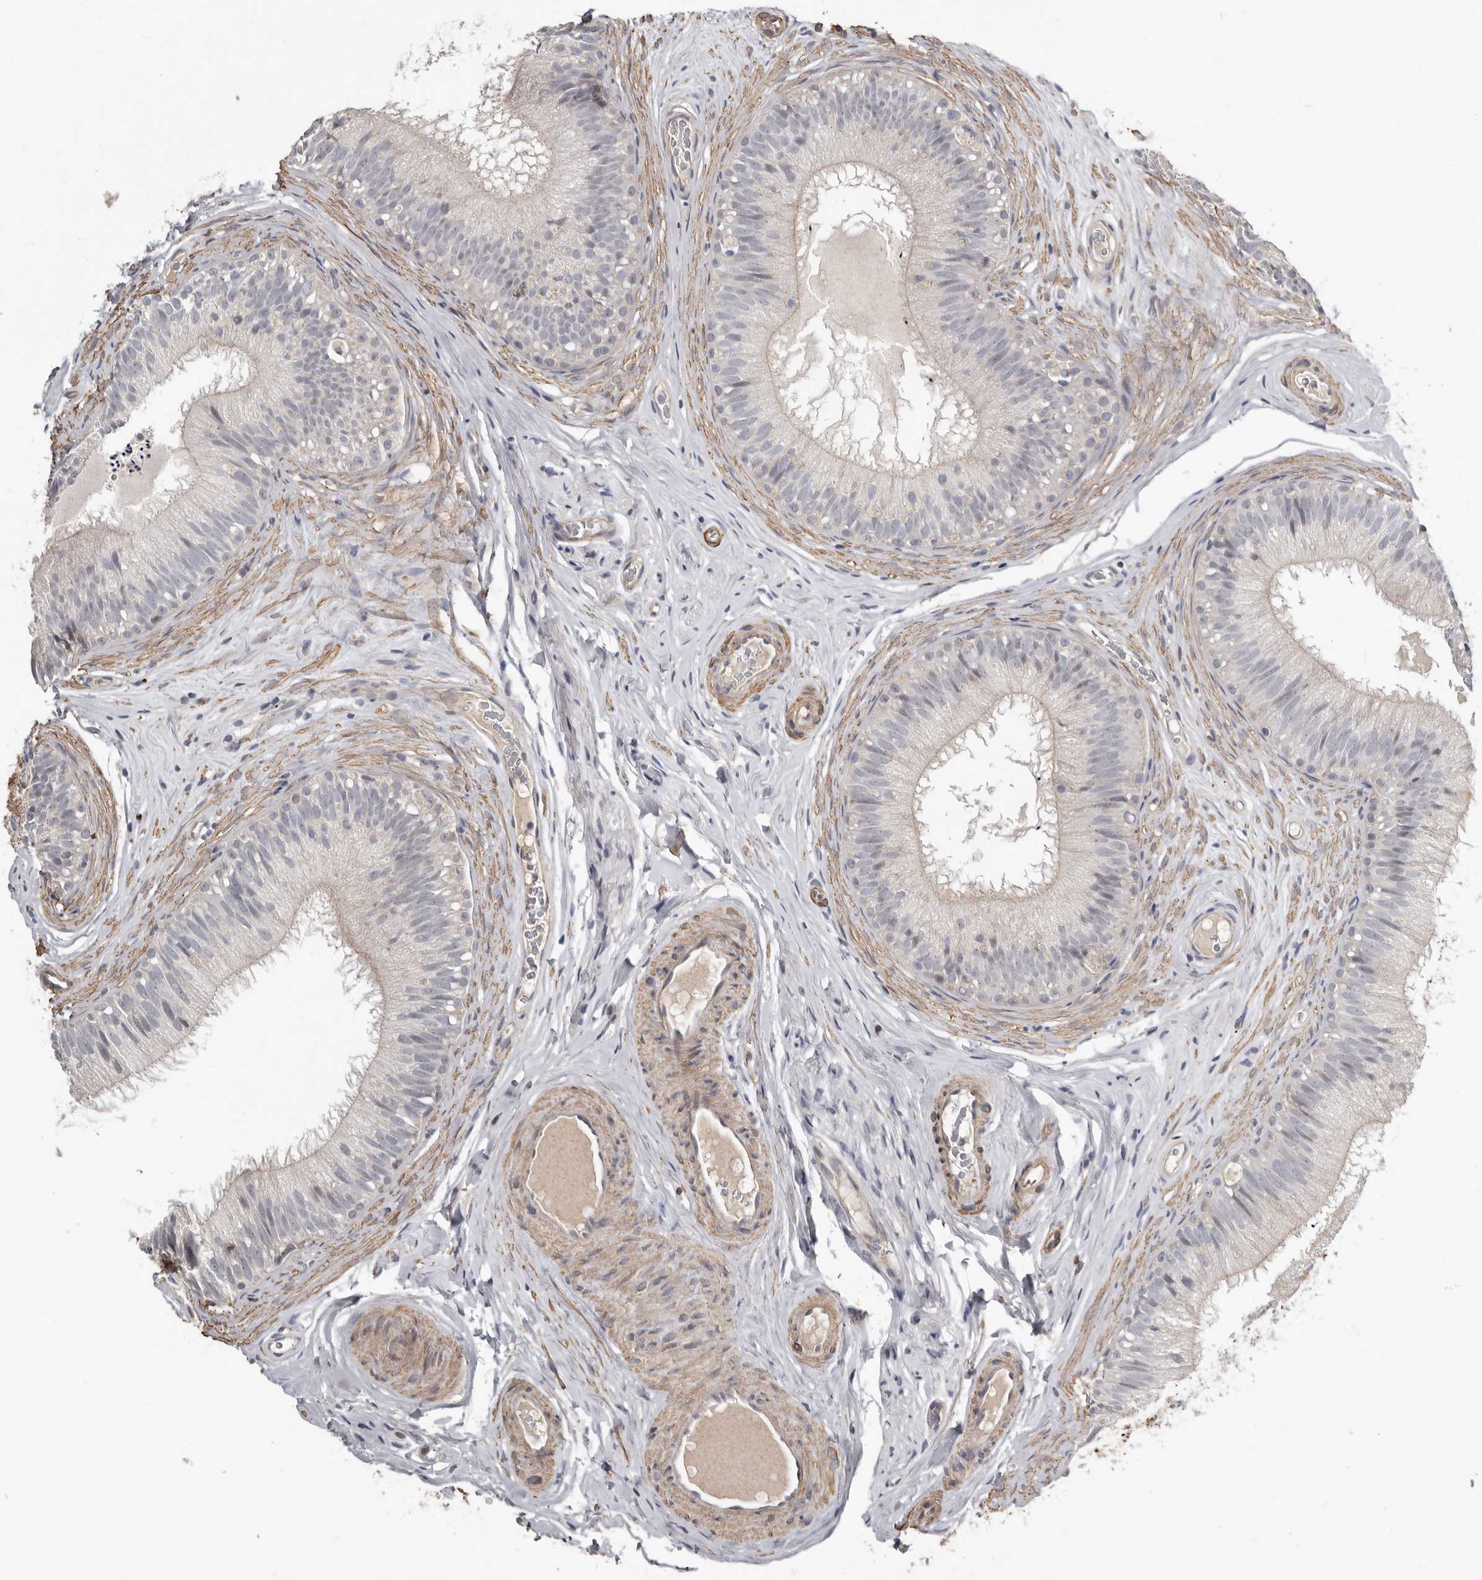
{"staining": {"intensity": "negative", "quantity": "none", "location": "none"}, "tissue": "epididymis", "cell_type": "Glandular cells", "image_type": "normal", "snomed": [{"axis": "morphology", "description": "Normal tissue, NOS"}, {"axis": "topography", "description": "Epididymis"}], "caption": "Immunohistochemical staining of normal human epididymis demonstrates no significant positivity in glandular cells.", "gene": "CDCA8", "patient": {"sex": "male", "age": 29}}